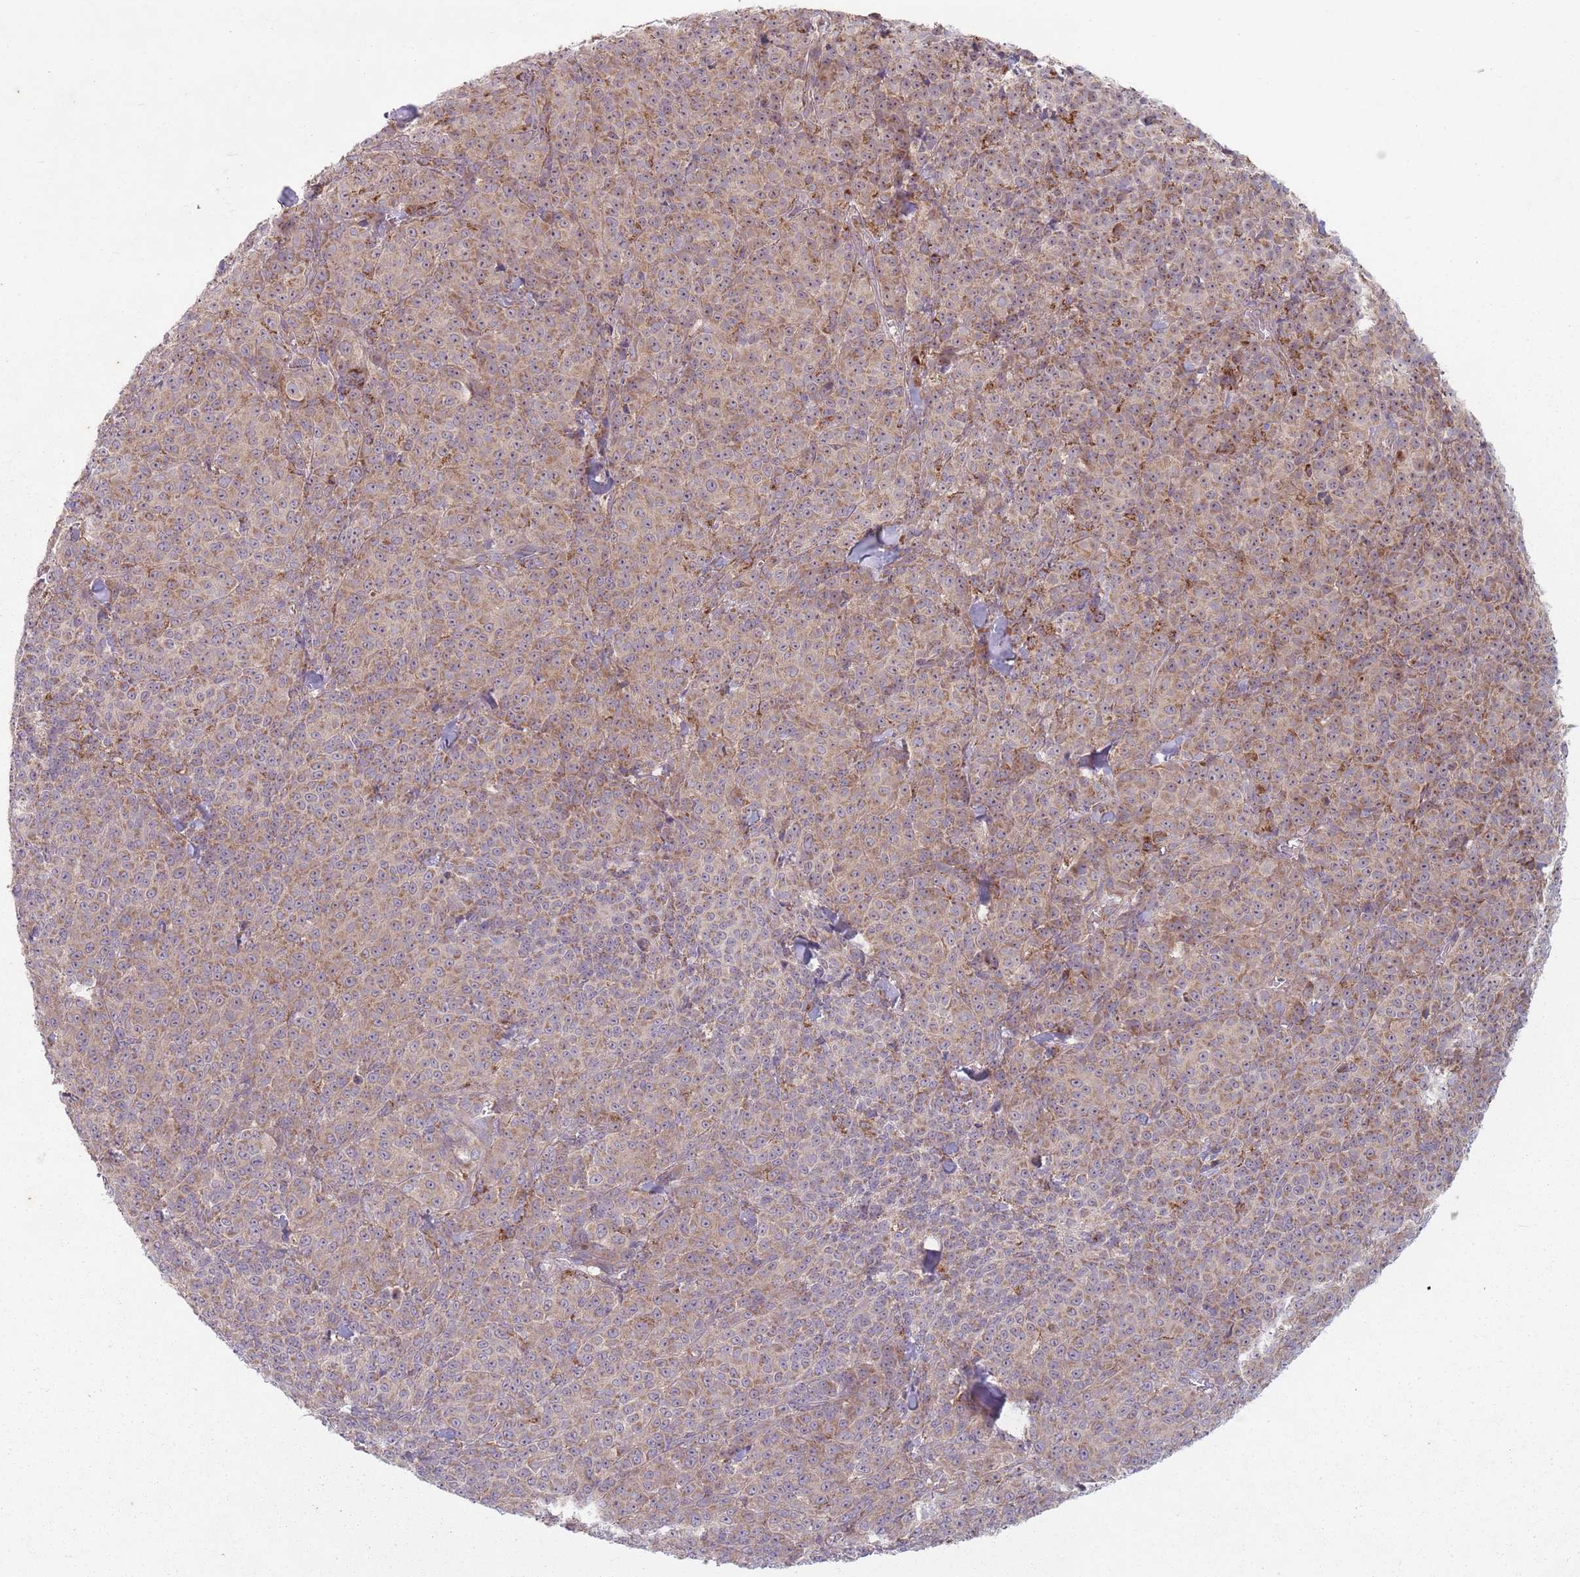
{"staining": {"intensity": "moderate", "quantity": ">75%", "location": "cytoplasmic/membranous"}, "tissue": "melanoma", "cell_type": "Tumor cells", "image_type": "cancer", "snomed": [{"axis": "morphology", "description": "Normal tissue, NOS"}, {"axis": "morphology", "description": "Malignant melanoma, NOS"}, {"axis": "topography", "description": "Skin"}], "caption": "There is medium levels of moderate cytoplasmic/membranous expression in tumor cells of melanoma, as demonstrated by immunohistochemical staining (brown color).", "gene": "OR10Q1", "patient": {"sex": "female", "age": 34}}